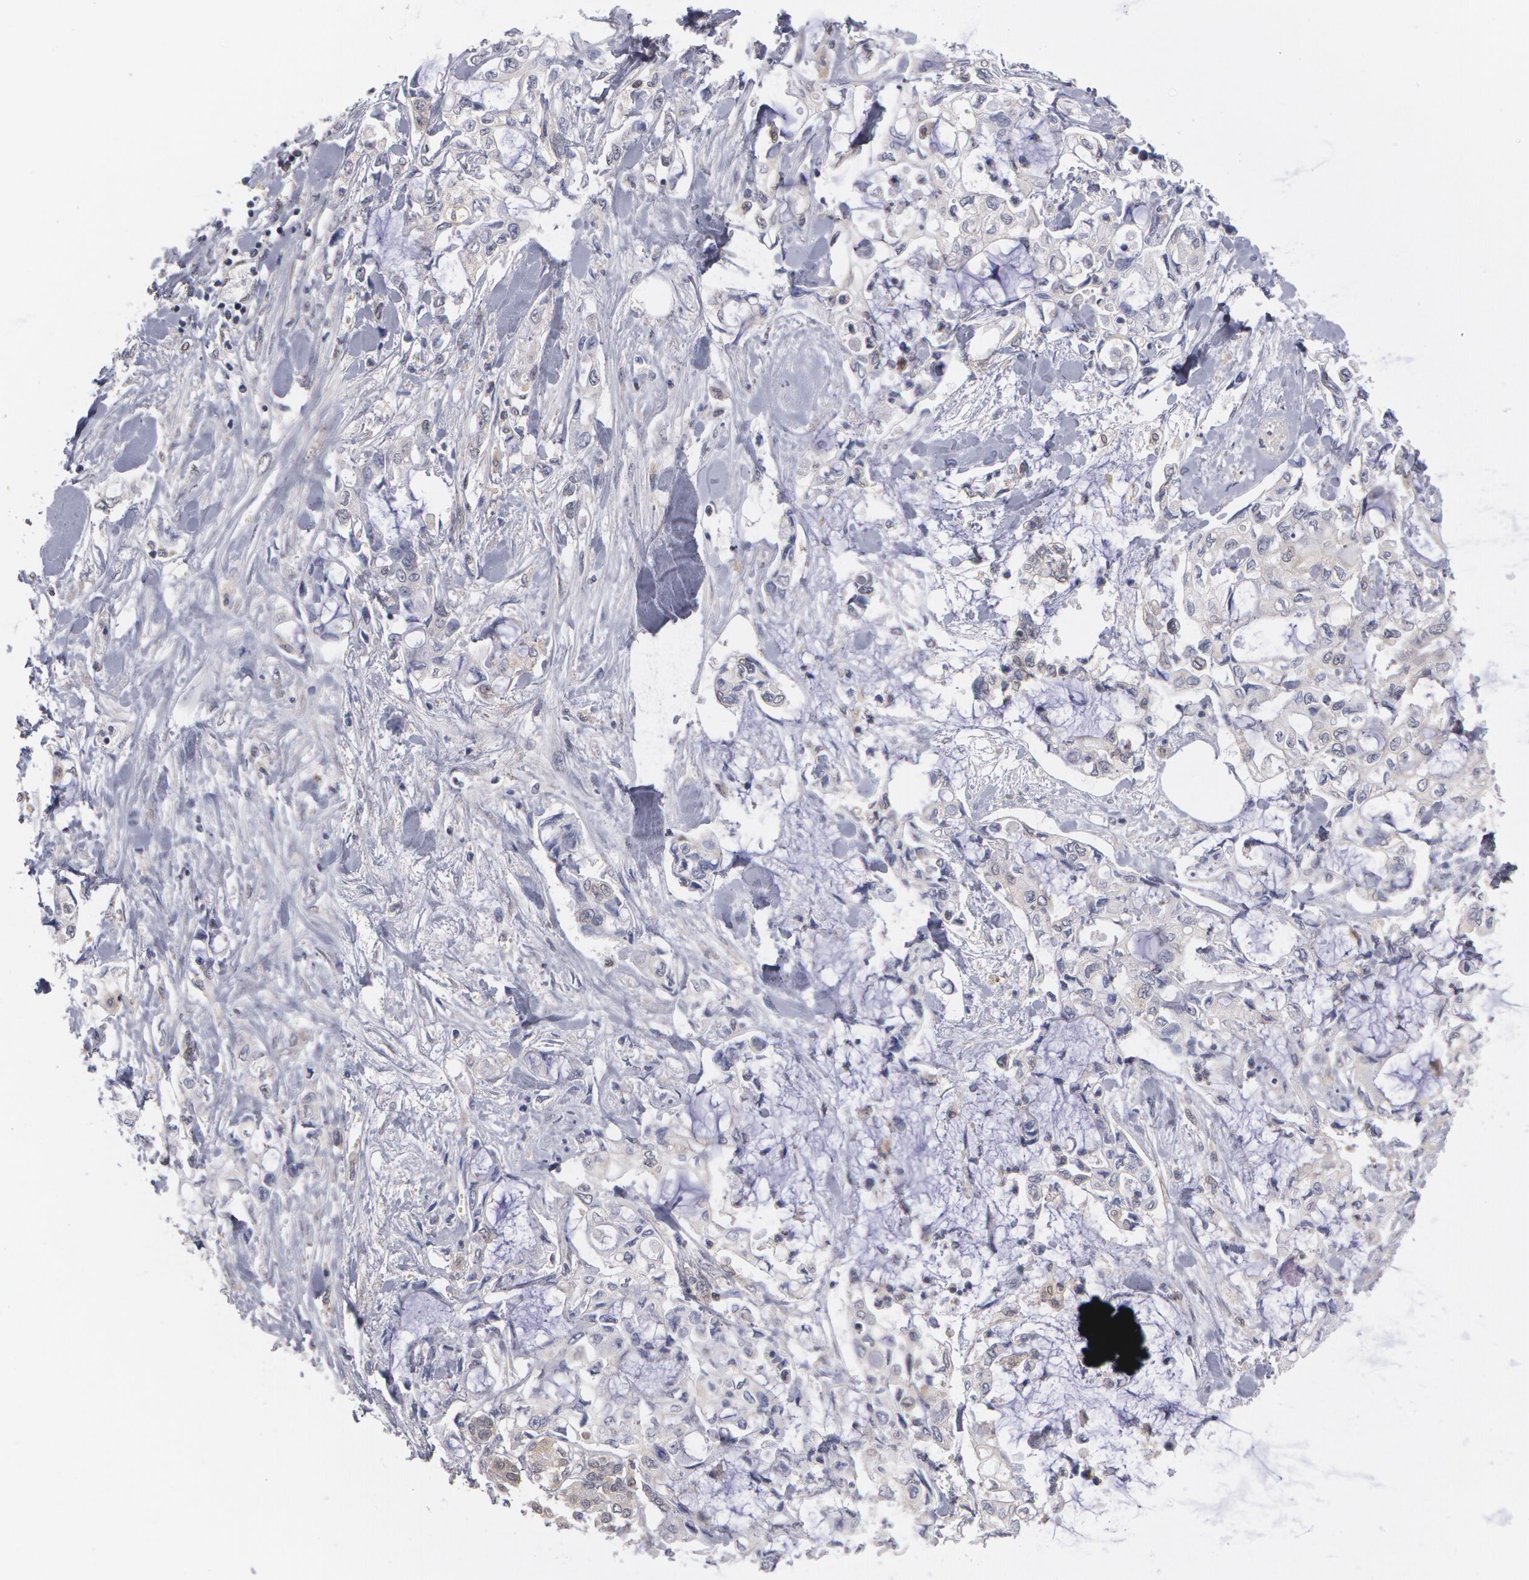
{"staining": {"intensity": "negative", "quantity": "none", "location": "none"}, "tissue": "pancreatic cancer", "cell_type": "Tumor cells", "image_type": "cancer", "snomed": [{"axis": "morphology", "description": "Adenocarcinoma, NOS"}, {"axis": "topography", "description": "Pancreas"}], "caption": "Immunohistochemical staining of pancreatic cancer reveals no significant staining in tumor cells.", "gene": "TXNRD1", "patient": {"sex": "female", "age": 70}}